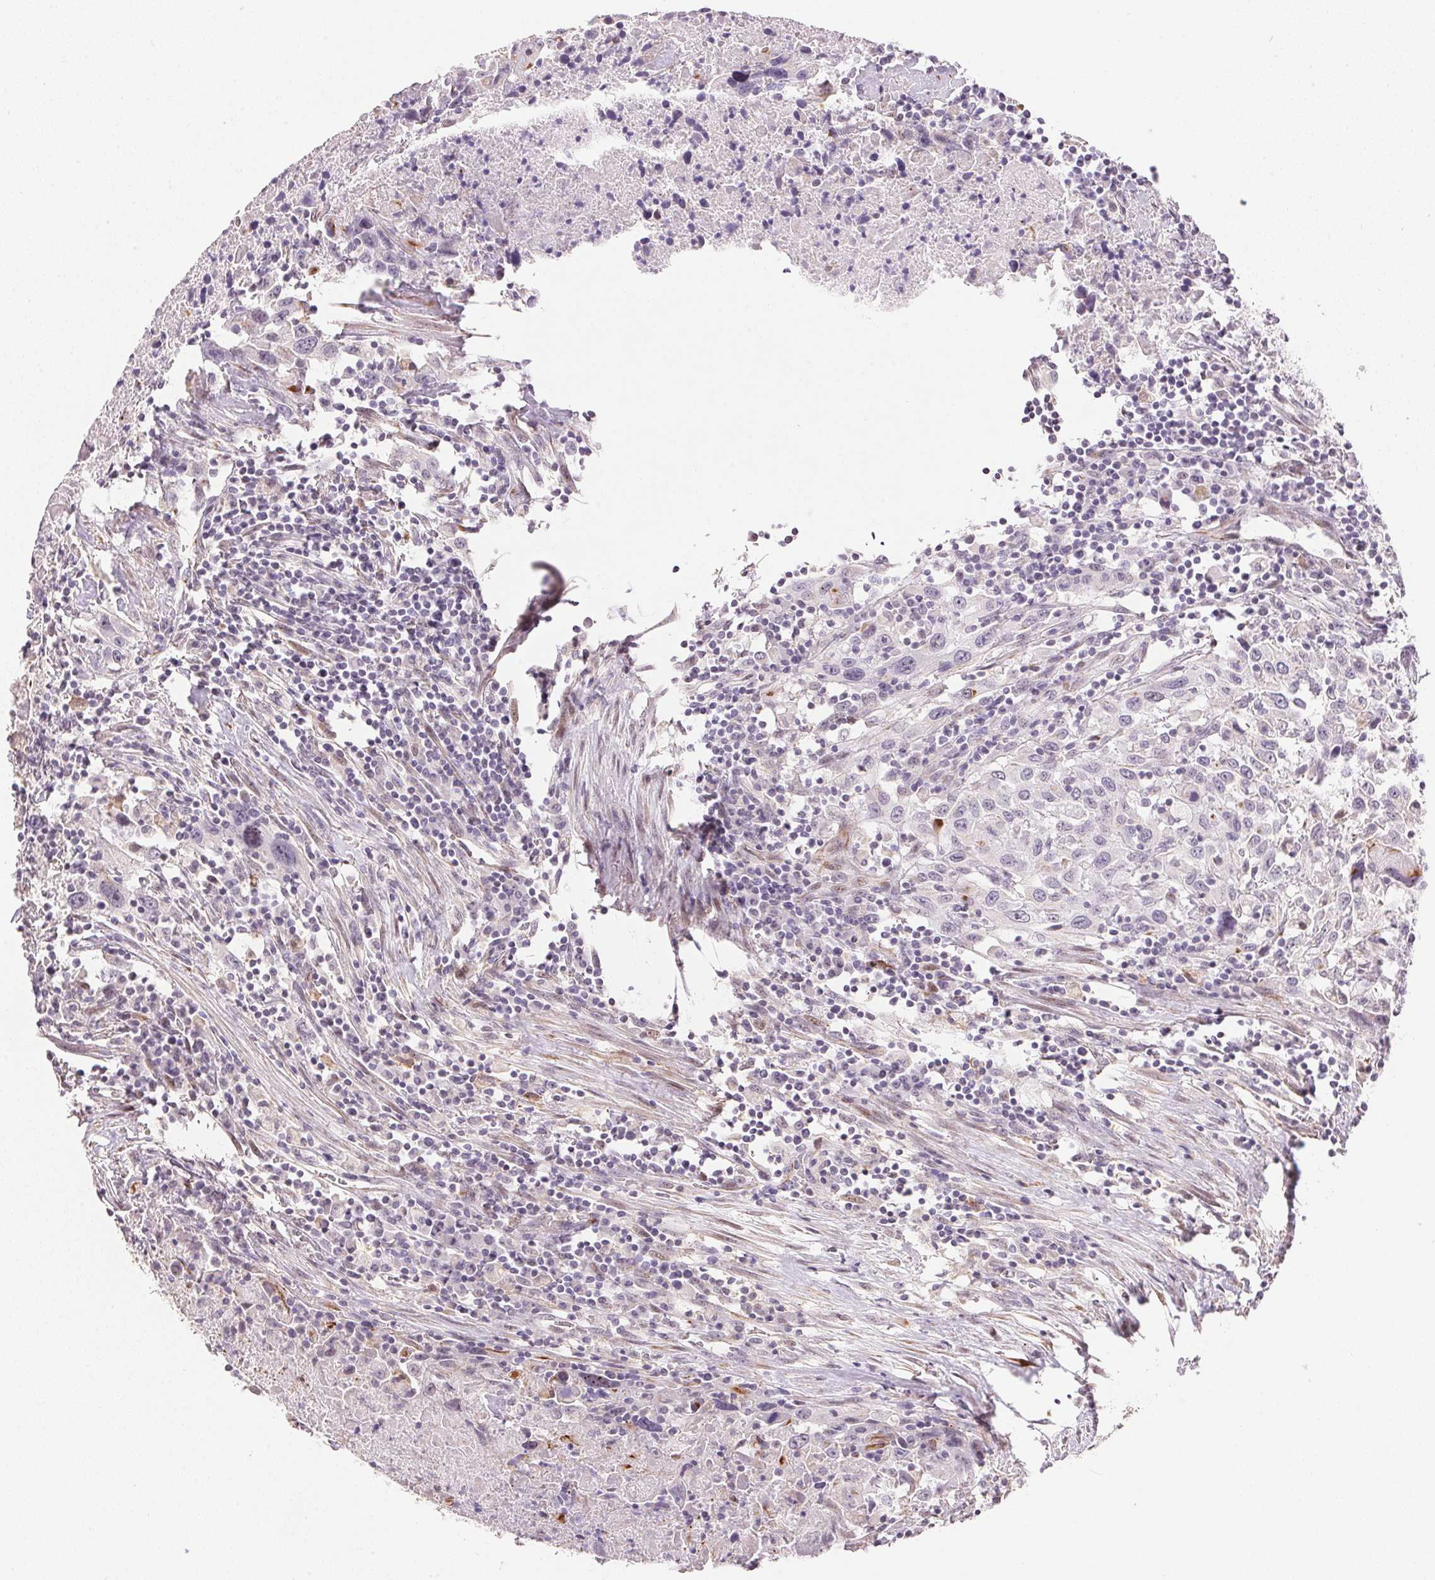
{"staining": {"intensity": "negative", "quantity": "none", "location": "none"}, "tissue": "urothelial cancer", "cell_type": "Tumor cells", "image_type": "cancer", "snomed": [{"axis": "morphology", "description": "Urothelial carcinoma, High grade"}, {"axis": "topography", "description": "Urinary bladder"}], "caption": "Histopathology image shows no protein staining in tumor cells of urothelial cancer tissue. Nuclei are stained in blue.", "gene": "GYG2", "patient": {"sex": "male", "age": 61}}